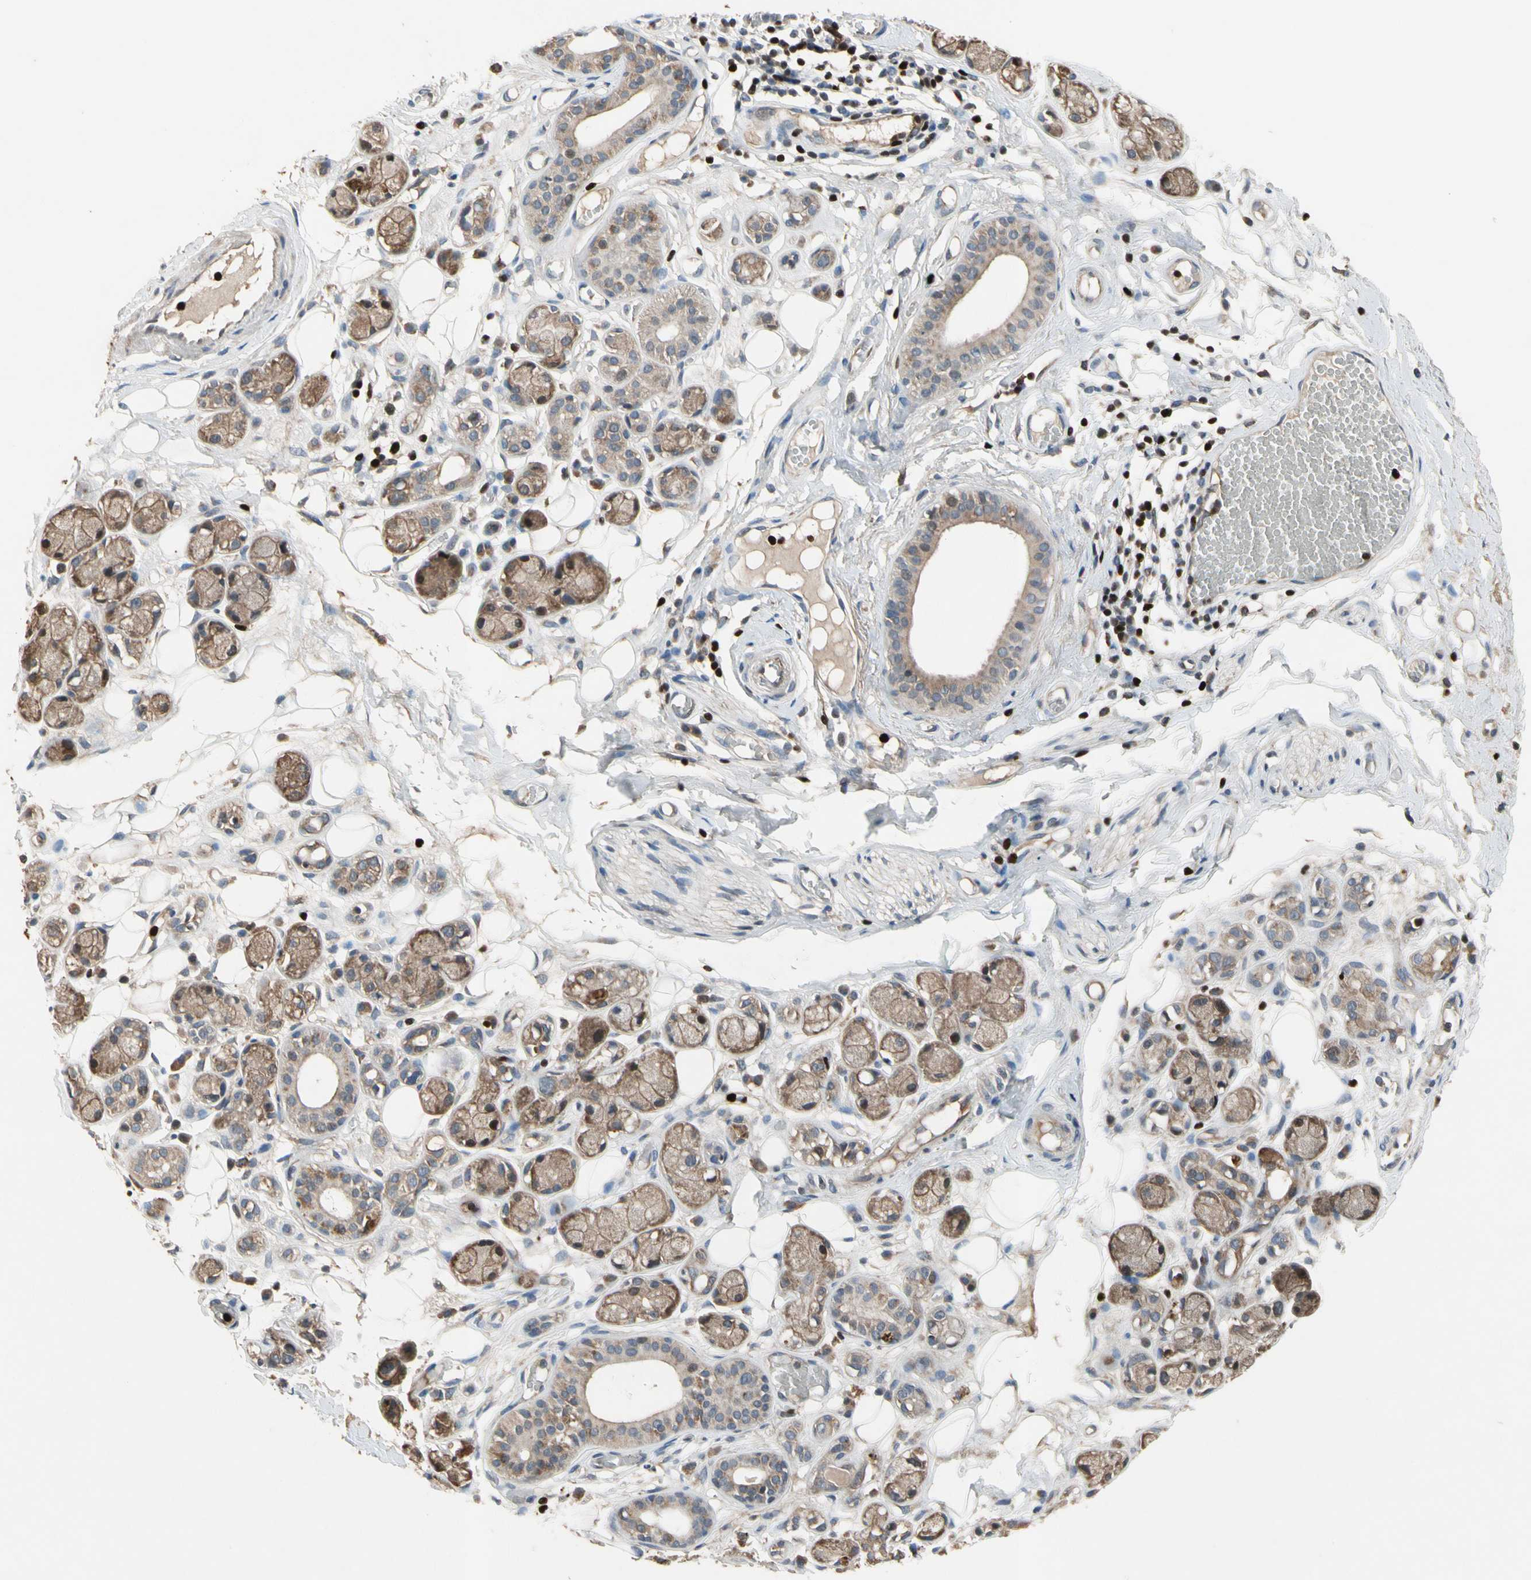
{"staining": {"intensity": "weak", "quantity": "25%-75%", "location": "cytoplasmic/membranous"}, "tissue": "adipose tissue", "cell_type": "Adipocytes", "image_type": "normal", "snomed": [{"axis": "morphology", "description": "Normal tissue, NOS"}, {"axis": "morphology", "description": "Inflammation, NOS"}, {"axis": "topography", "description": "Vascular tissue"}, {"axis": "topography", "description": "Salivary gland"}], "caption": "IHC (DAB (3,3'-diaminobenzidine)) staining of benign human adipose tissue demonstrates weak cytoplasmic/membranous protein staining in about 25%-75% of adipocytes. (Stains: DAB (3,3'-diaminobenzidine) in brown, nuclei in blue, Microscopy: brightfield microscopy at high magnification).", "gene": "TBX21", "patient": {"sex": "female", "age": 75}}